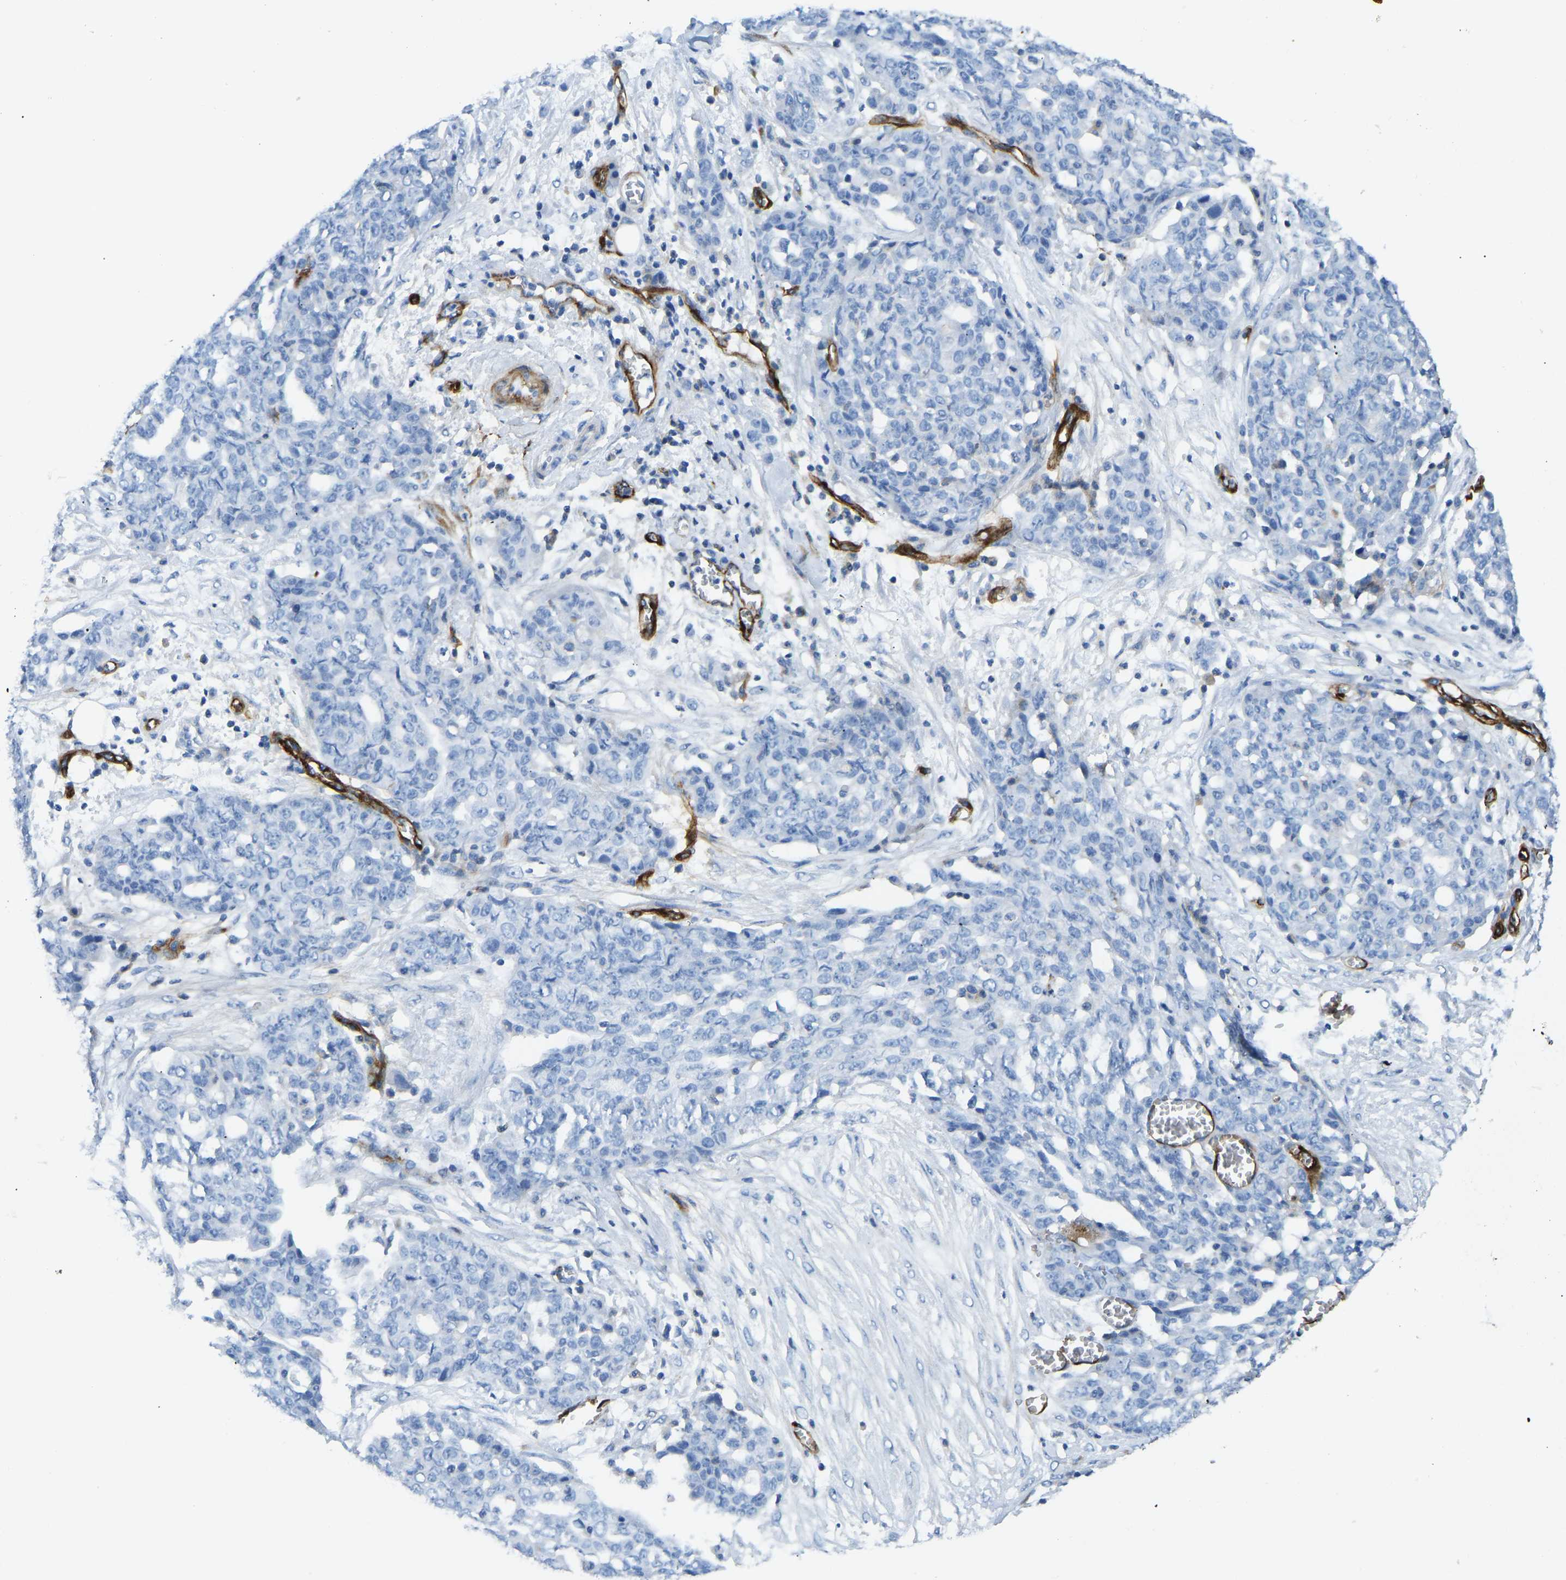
{"staining": {"intensity": "negative", "quantity": "none", "location": "none"}, "tissue": "ovarian cancer", "cell_type": "Tumor cells", "image_type": "cancer", "snomed": [{"axis": "morphology", "description": "Cystadenocarcinoma, serous, NOS"}, {"axis": "topography", "description": "Soft tissue"}, {"axis": "topography", "description": "Ovary"}], "caption": "Micrograph shows no significant protein staining in tumor cells of ovarian cancer (serous cystadenocarcinoma).", "gene": "COL15A1", "patient": {"sex": "female", "age": 57}}